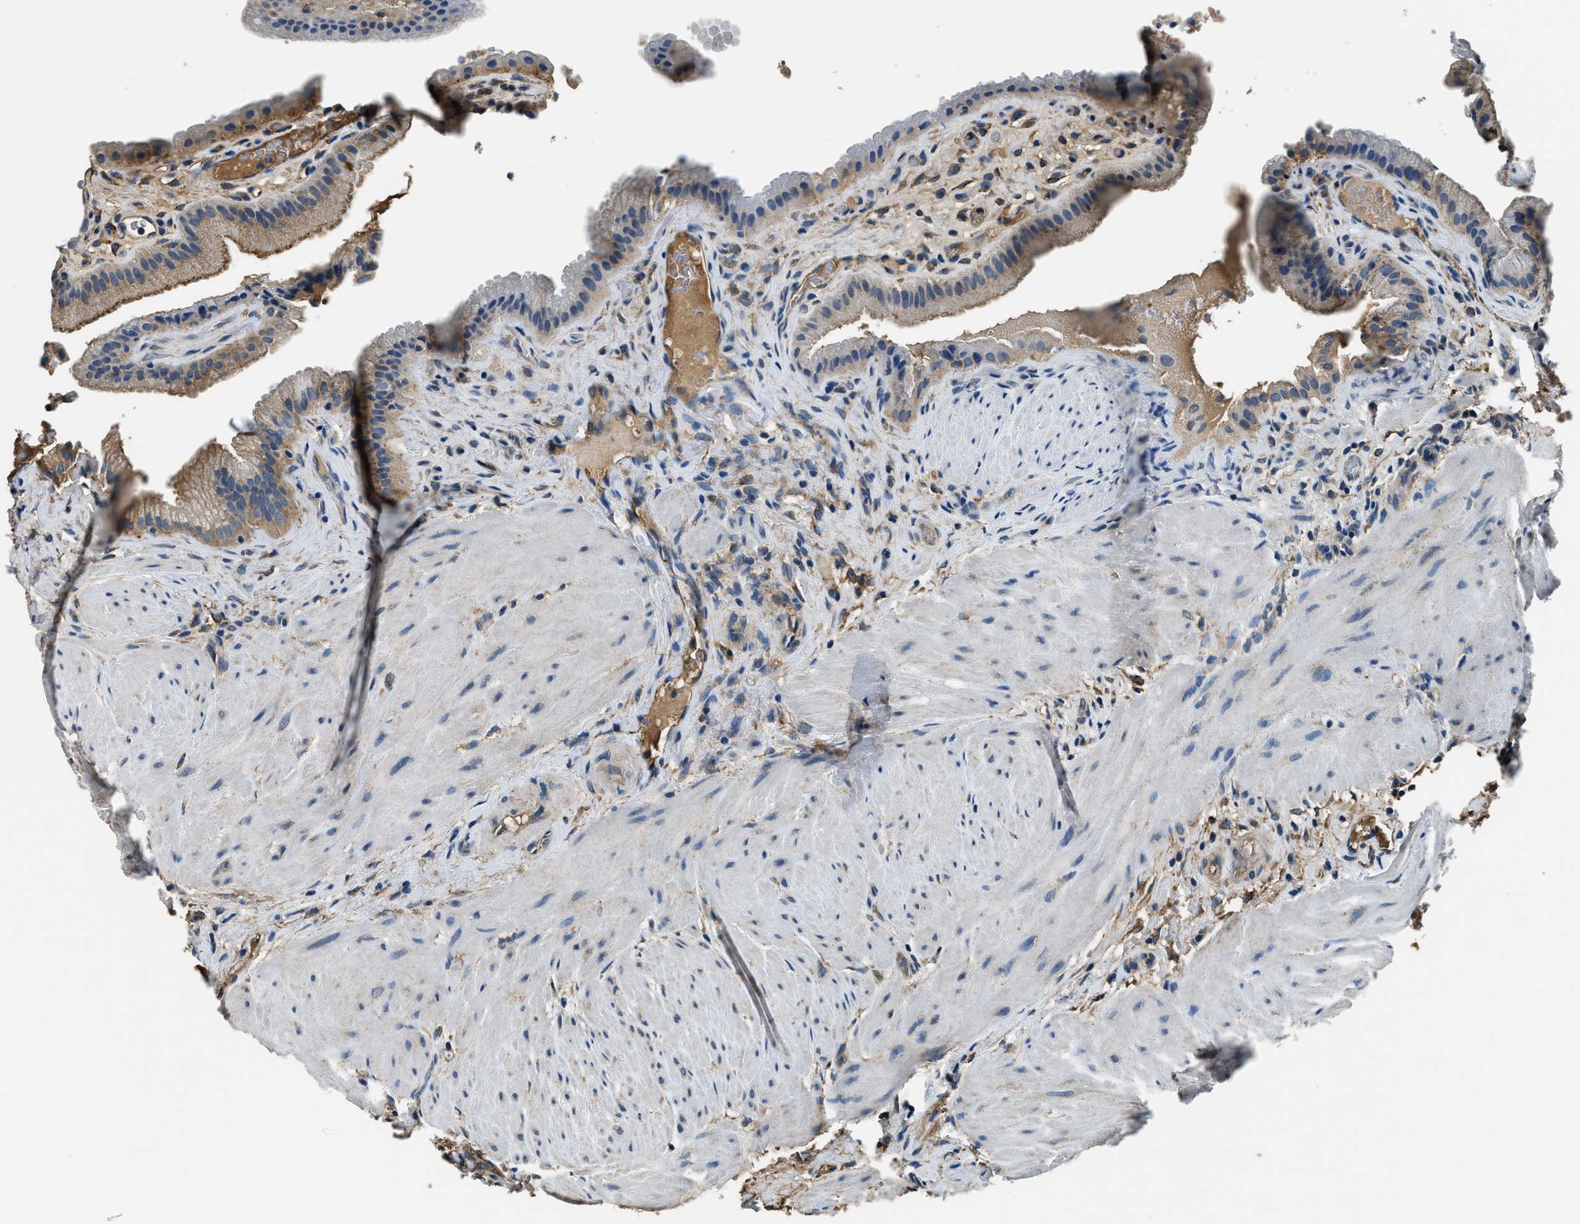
{"staining": {"intensity": "strong", "quantity": ">75%", "location": "cytoplasmic/membranous"}, "tissue": "gallbladder", "cell_type": "Glandular cells", "image_type": "normal", "snomed": [{"axis": "morphology", "description": "Normal tissue, NOS"}, {"axis": "topography", "description": "Gallbladder"}], "caption": "Immunohistochemical staining of normal human gallbladder demonstrates high levels of strong cytoplasmic/membranous staining in approximately >75% of glandular cells. (brown staining indicates protein expression, while blue staining denotes nuclei).", "gene": "EEA1", "patient": {"sex": "male", "age": 49}}